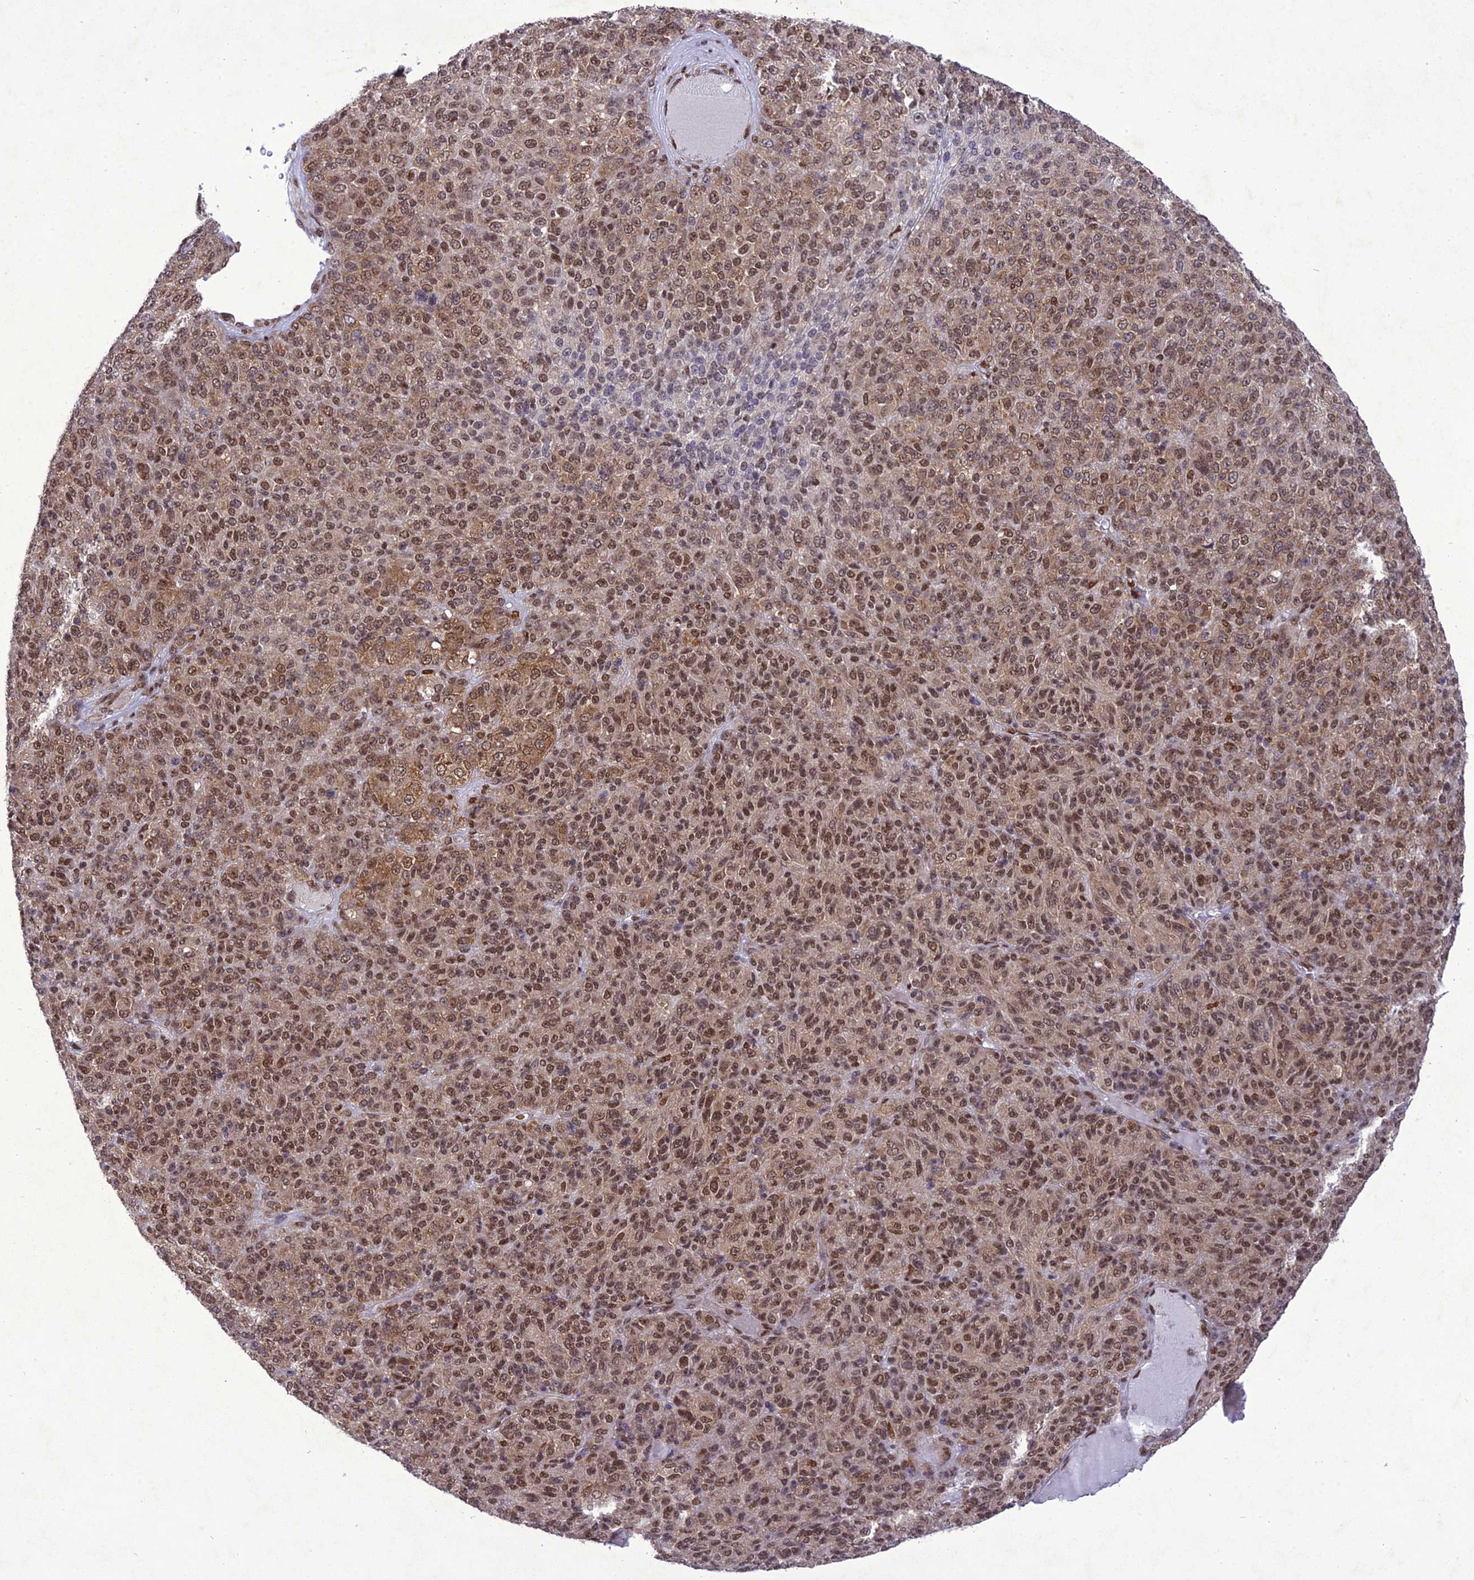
{"staining": {"intensity": "moderate", "quantity": ">75%", "location": "cytoplasmic/membranous,nuclear"}, "tissue": "melanoma", "cell_type": "Tumor cells", "image_type": "cancer", "snomed": [{"axis": "morphology", "description": "Malignant melanoma, Metastatic site"}, {"axis": "topography", "description": "Brain"}], "caption": "Protein analysis of melanoma tissue exhibits moderate cytoplasmic/membranous and nuclear staining in approximately >75% of tumor cells.", "gene": "DDX1", "patient": {"sex": "female", "age": 56}}